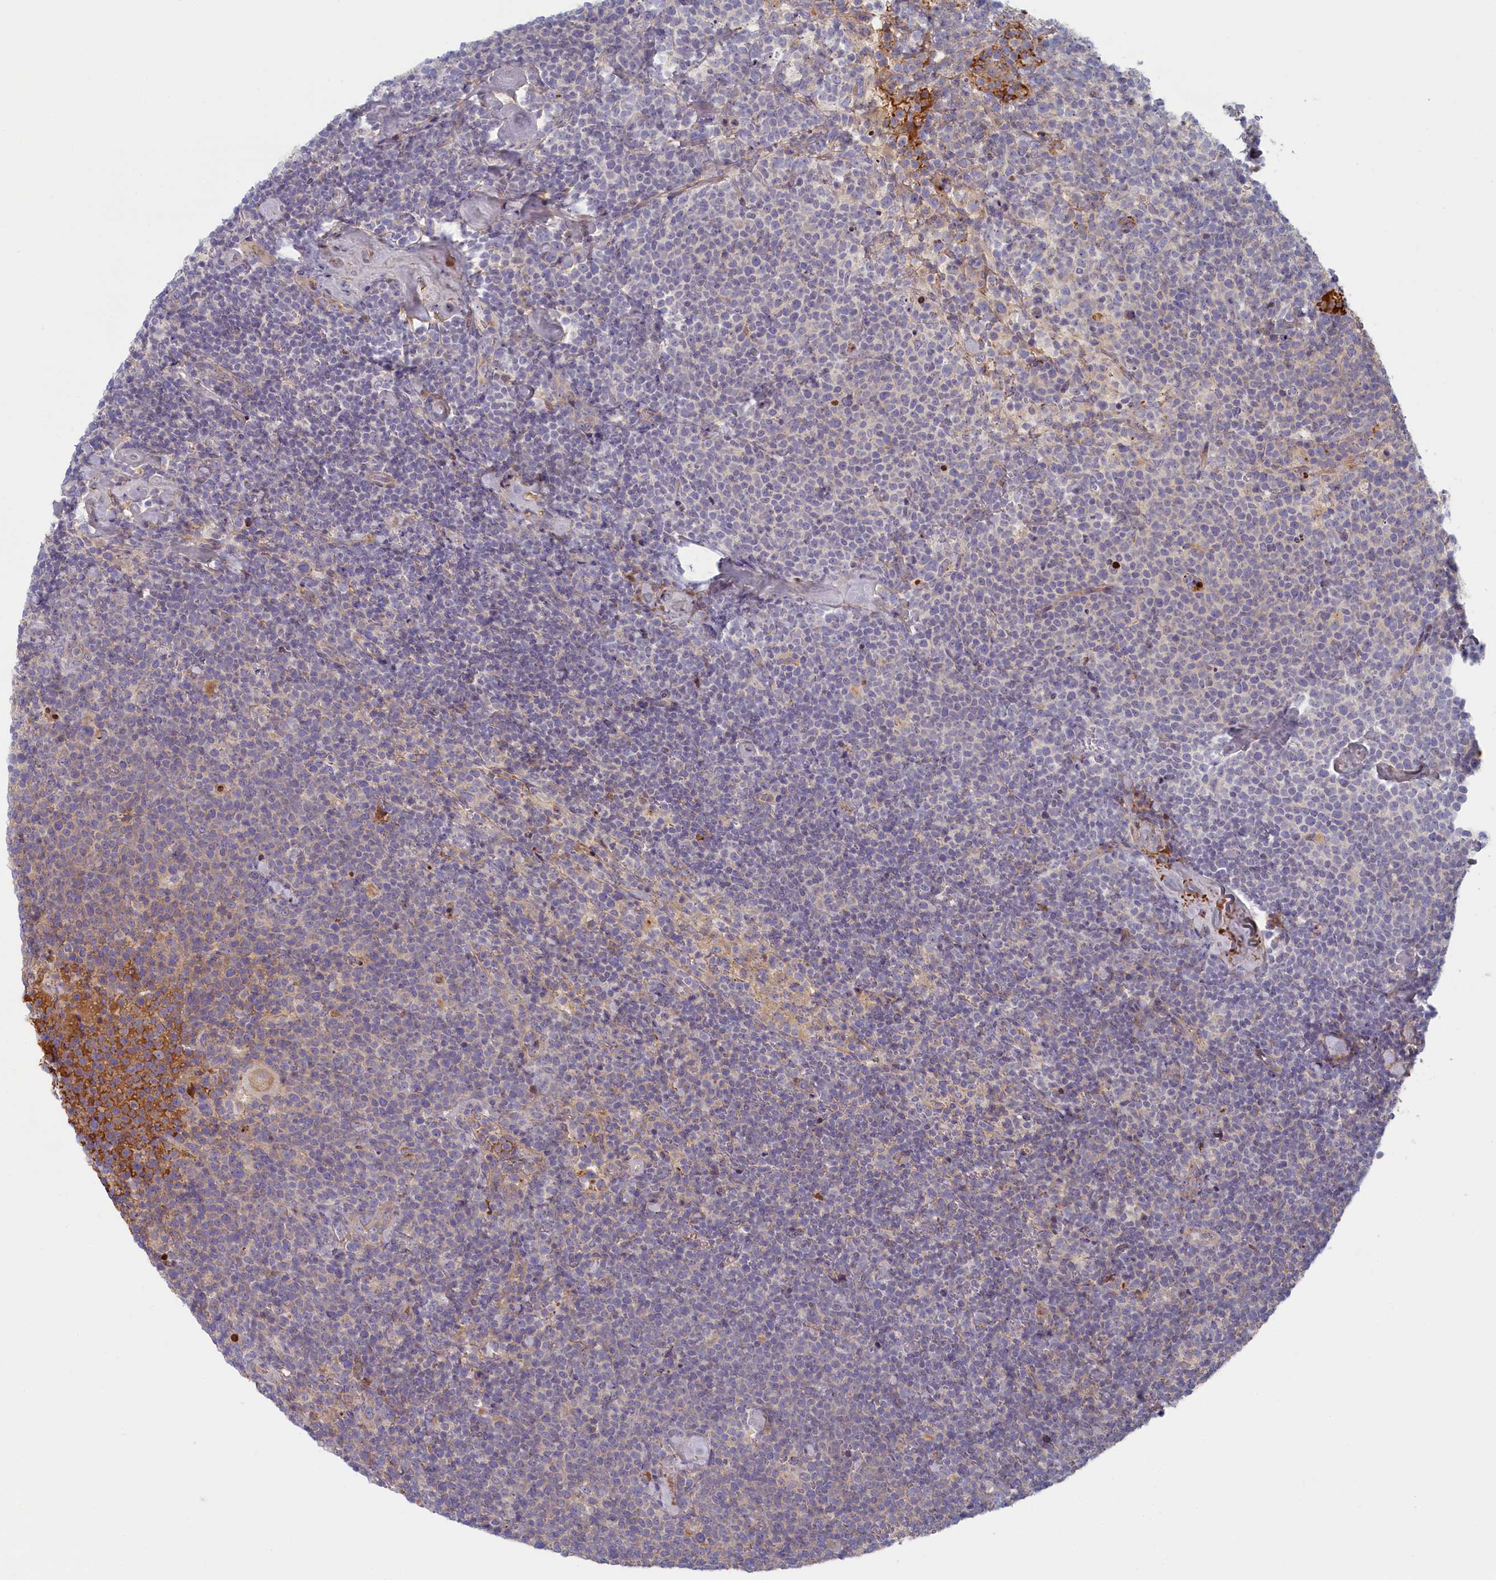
{"staining": {"intensity": "negative", "quantity": "none", "location": "none"}, "tissue": "lymphoma", "cell_type": "Tumor cells", "image_type": "cancer", "snomed": [{"axis": "morphology", "description": "Malignant lymphoma, non-Hodgkin's type, High grade"}, {"axis": "topography", "description": "Lymph node"}], "caption": "There is no significant expression in tumor cells of lymphoma. (DAB IHC with hematoxylin counter stain).", "gene": "STX16", "patient": {"sex": "male", "age": 61}}